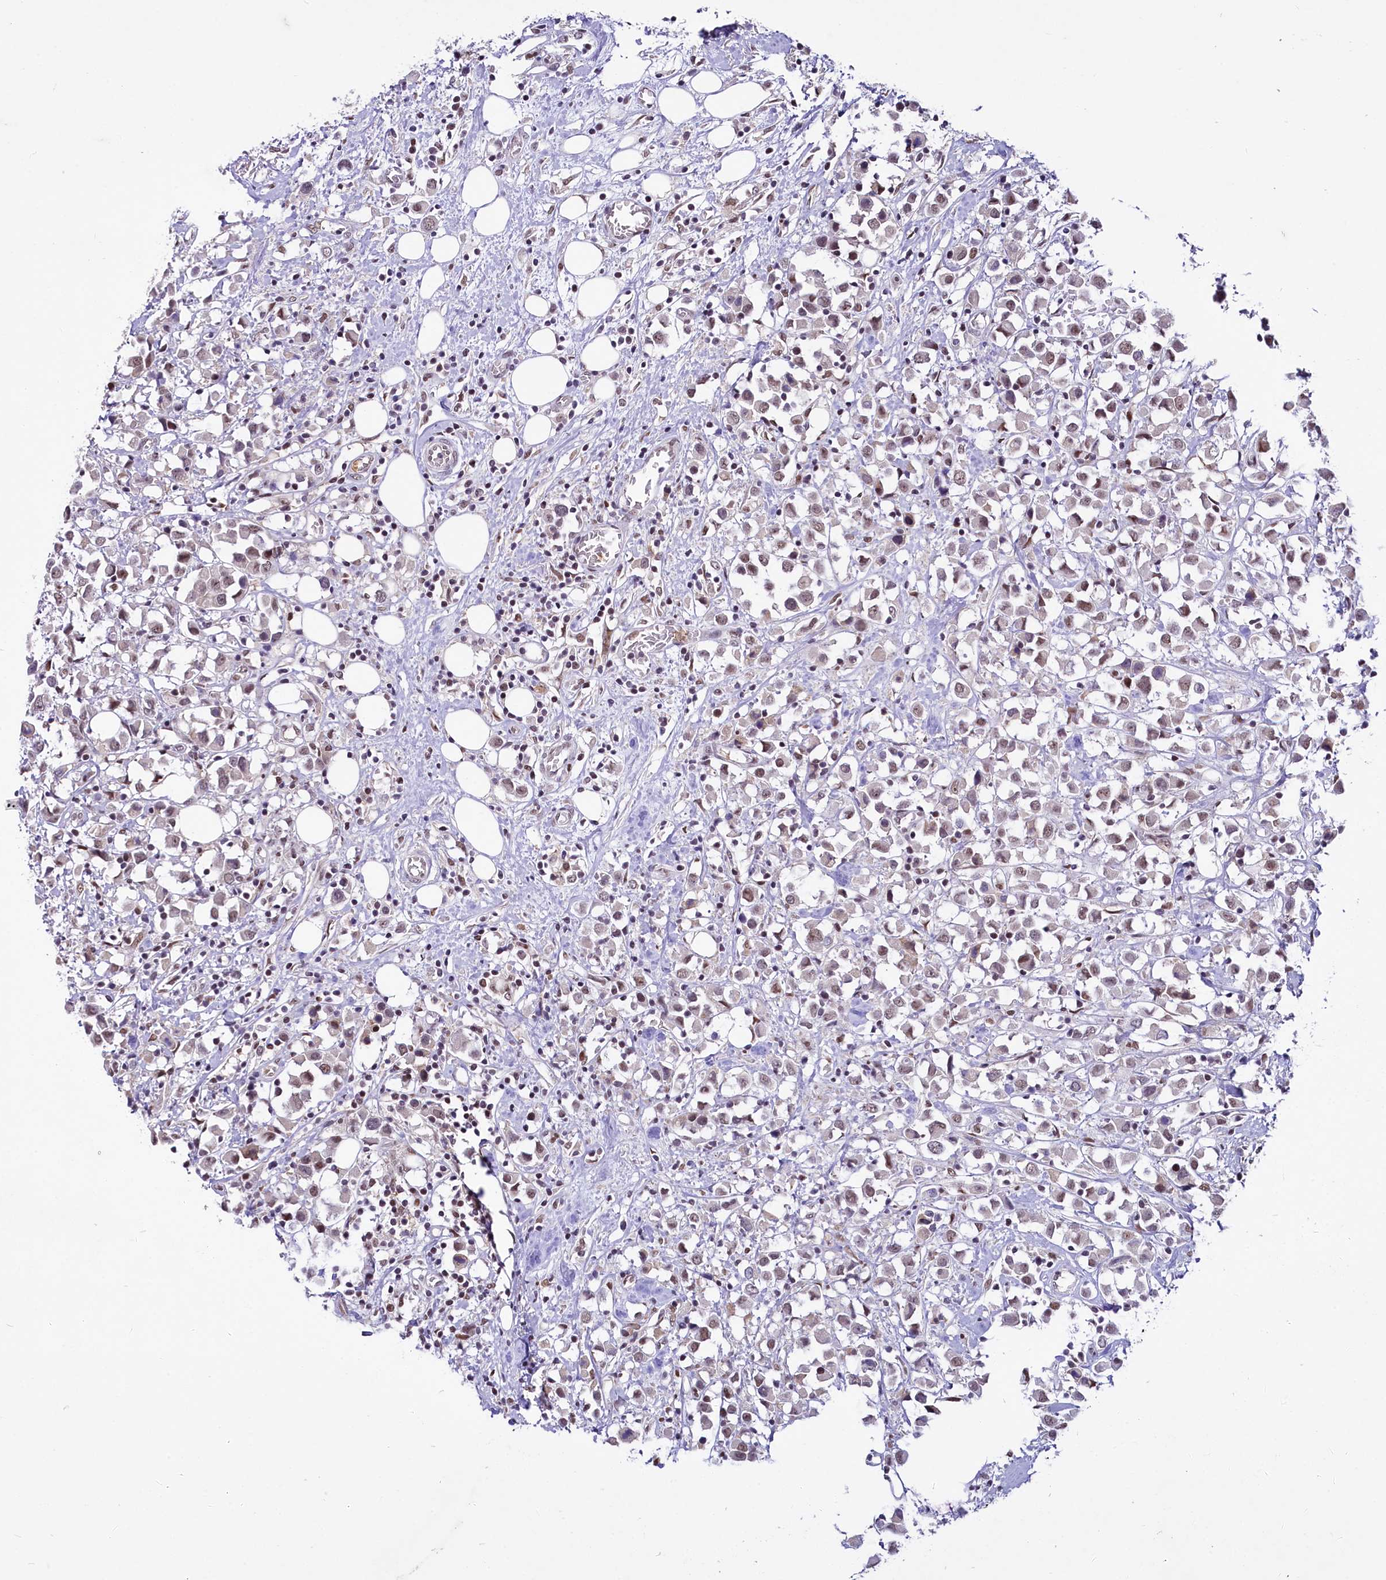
{"staining": {"intensity": "weak", "quantity": ">75%", "location": "nuclear"}, "tissue": "breast cancer", "cell_type": "Tumor cells", "image_type": "cancer", "snomed": [{"axis": "morphology", "description": "Duct carcinoma"}, {"axis": "topography", "description": "Breast"}], "caption": "Weak nuclear protein staining is appreciated in approximately >75% of tumor cells in breast cancer. The staining was performed using DAB (3,3'-diaminobenzidine), with brown indicating positive protein expression. Nuclei are stained blue with hematoxylin.", "gene": "SCAF11", "patient": {"sex": "female", "age": 61}}